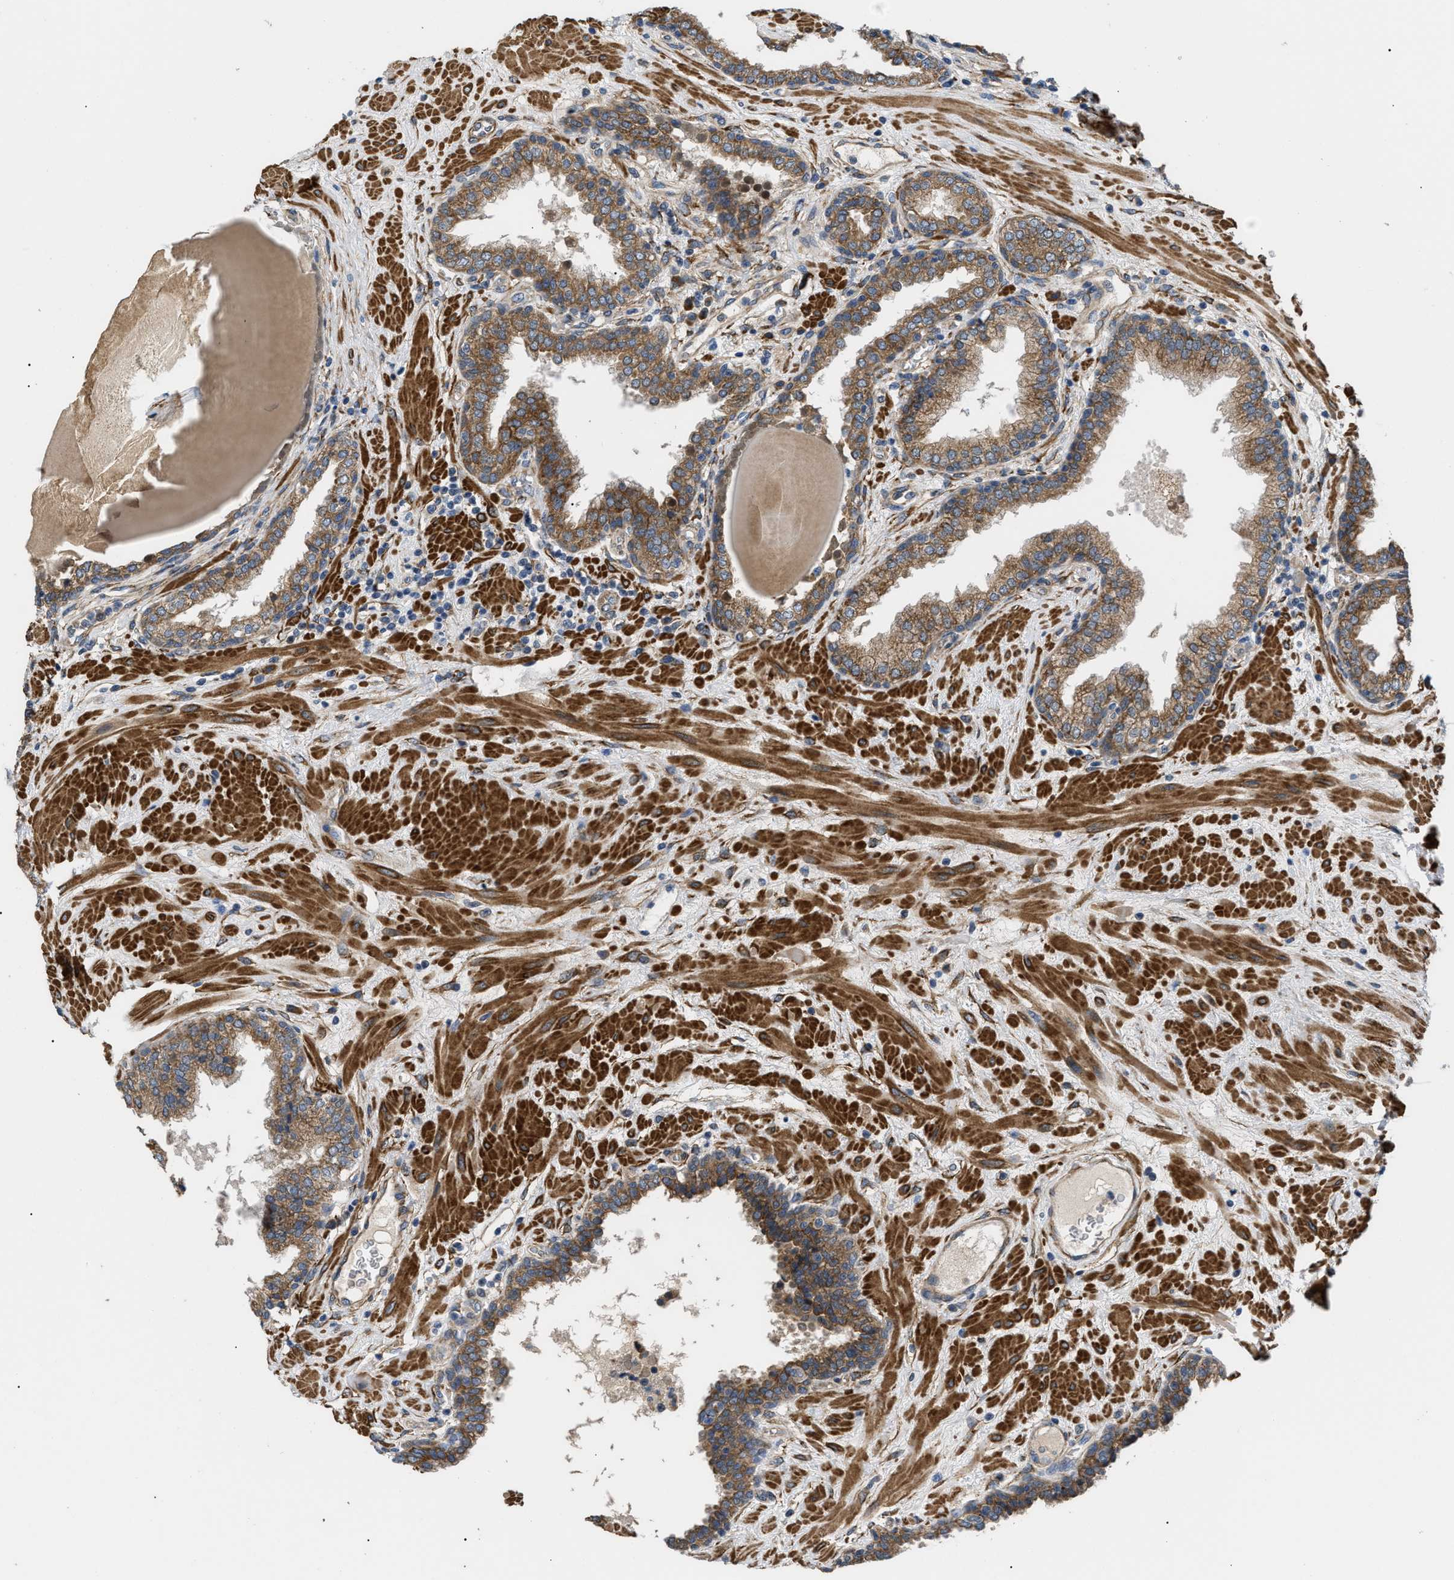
{"staining": {"intensity": "moderate", "quantity": ">75%", "location": "cytoplasmic/membranous"}, "tissue": "prostate", "cell_type": "Glandular cells", "image_type": "normal", "snomed": [{"axis": "morphology", "description": "Normal tissue, NOS"}, {"axis": "topography", "description": "Prostate"}], "caption": "Unremarkable prostate demonstrates moderate cytoplasmic/membranous staining in about >75% of glandular cells.", "gene": "MYO10", "patient": {"sex": "male", "age": 51}}